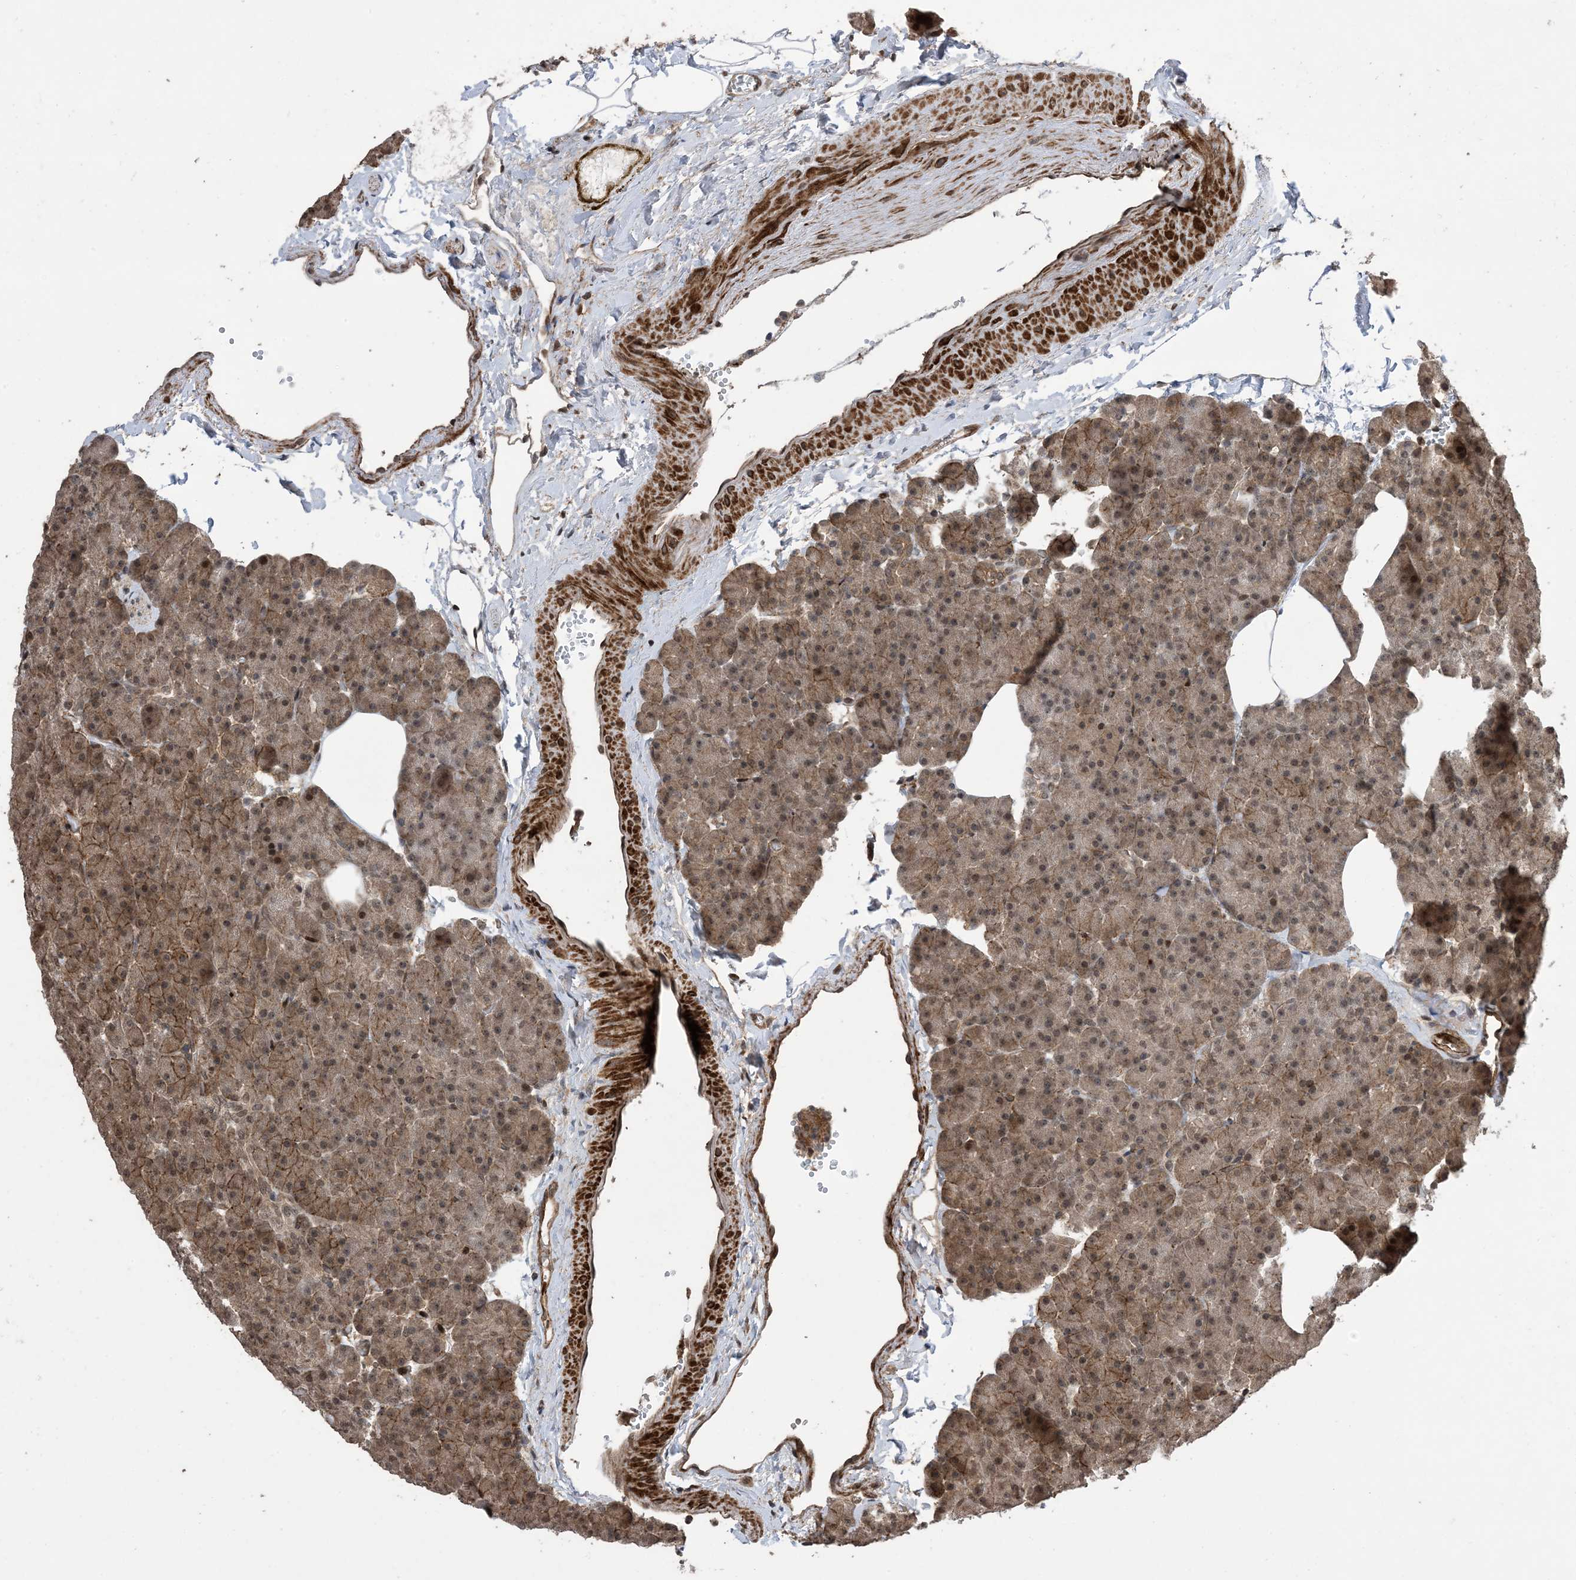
{"staining": {"intensity": "moderate", "quantity": ">75%", "location": "cytoplasmic/membranous,nuclear"}, "tissue": "pancreas", "cell_type": "Exocrine glandular cells", "image_type": "normal", "snomed": [{"axis": "morphology", "description": "Normal tissue, NOS"}, {"axis": "morphology", "description": "Carcinoid, malignant, NOS"}, {"axis": "topography", "description": "Pancreas"}], "caption": "Pancreas stained with DAB (3,3'-diaminobenzidine) IHC demonstrates medium levels of moderate cytoplasmic/membranous,nuclear staining in approximately >75% of exocrine glandular cells. The protein is stained brown, and the nuclei are stained in blue (DAB IHC with brightfield microscopy, high magnification).", "gene": "ZNF511", "patient": {"sex": "female", "age": 35}}